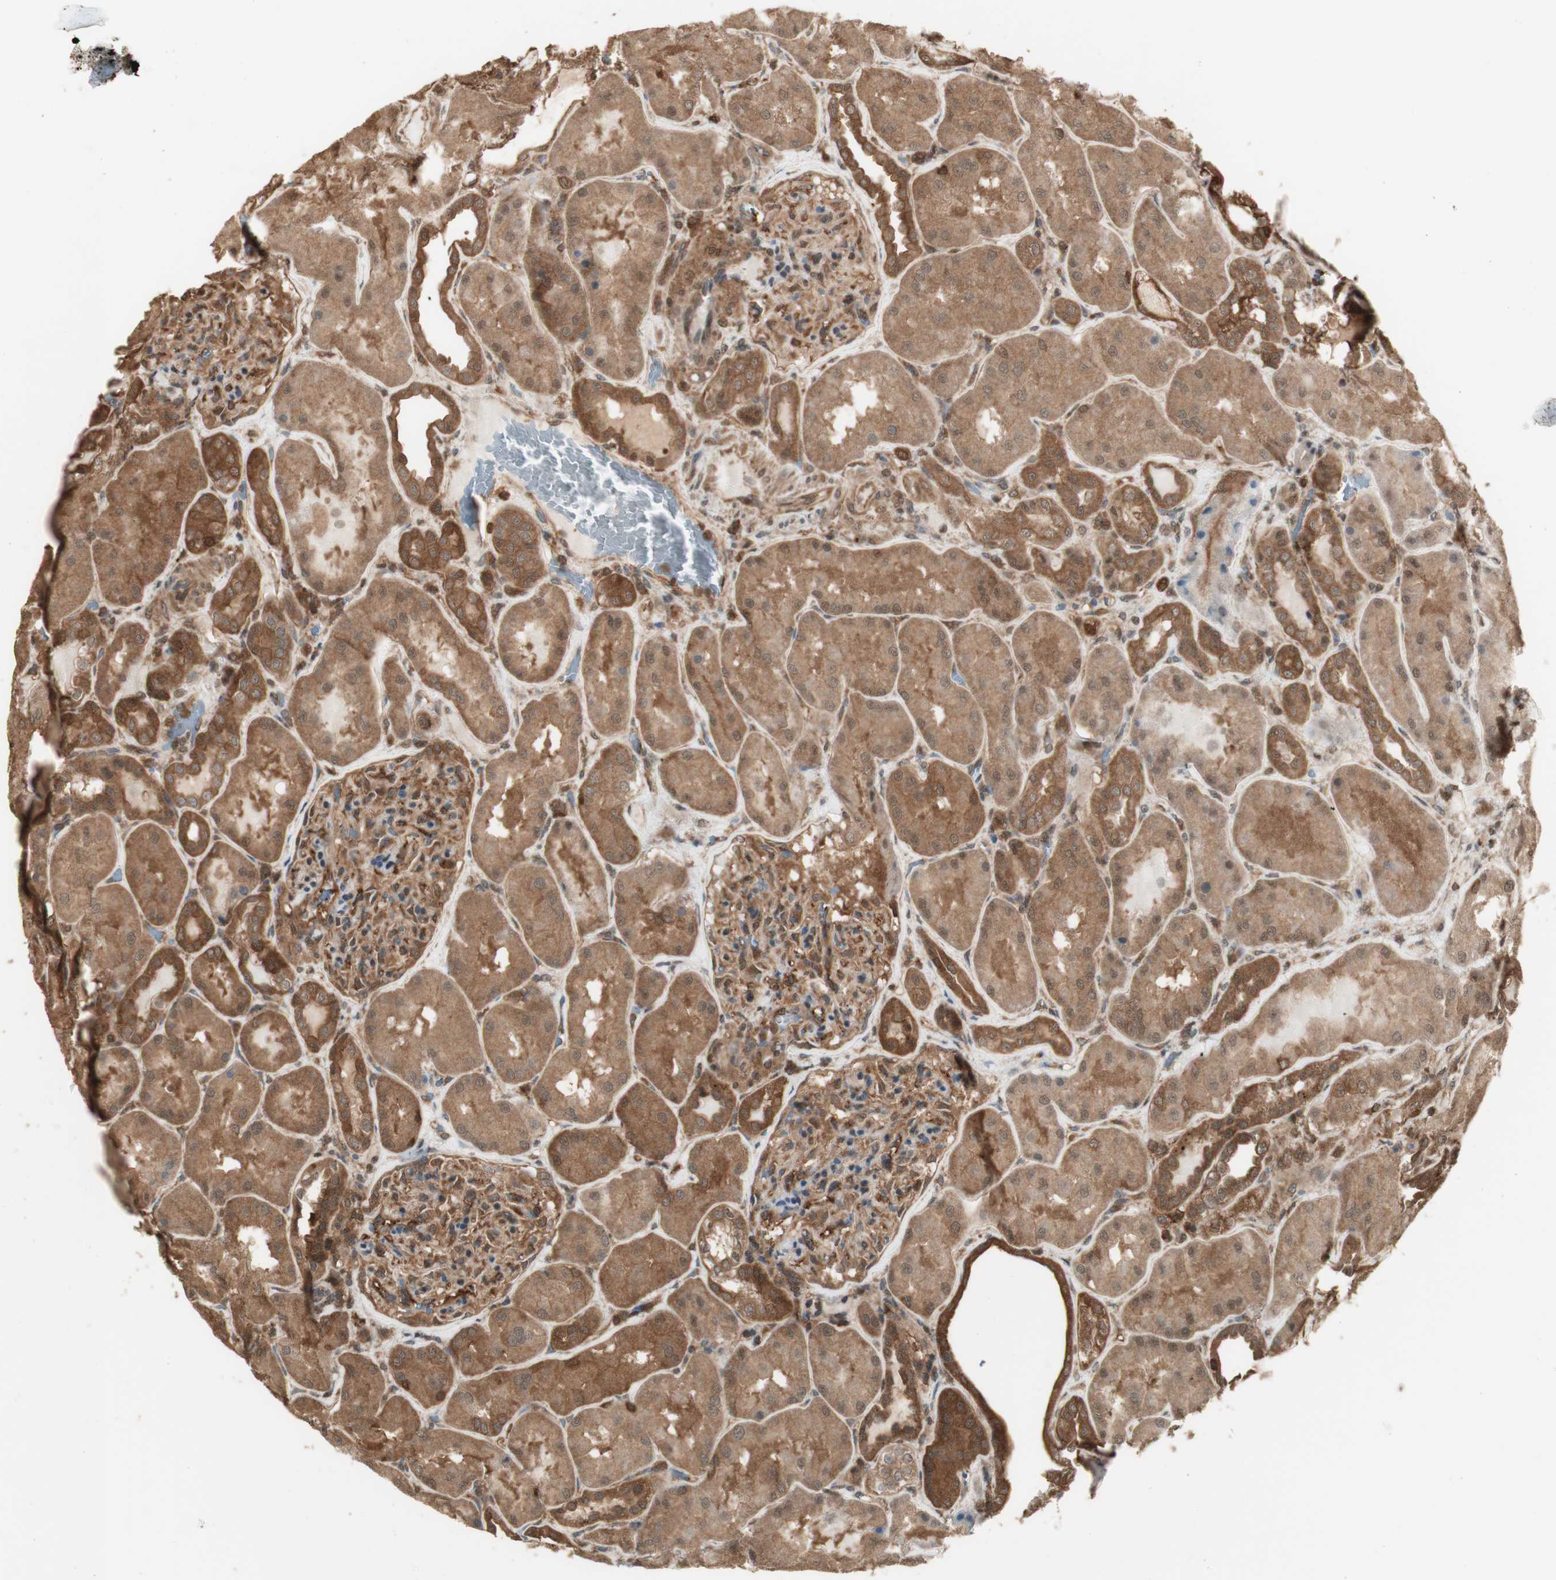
{"staining": {"intensity": "moderate", "quantity": ">75%", "location": "cytoplasmic/membranous"}, "tissue": "kidney", "cell_type": "Cells in glomeruli", "image_type": "normal", "snomed": [{"axis": "morphology", "description": "Normal tissue, NOS"}, {"axis": "topography", "description": "Kidney"}], "caption": "Protein expression analysis of benign kidney reveals moderate cytoplasmic/membranous expression in about >75% of cells in glomeruli. The staining was performed using DAB (3,3'-diaminobenzidine) to visualize the protein expression in brown, while the nuclei were stained in blue with hematoxylin (Magnification: 20x).", "gene": "YWHAB", "patient": {"sex": "female", "age": 56}}